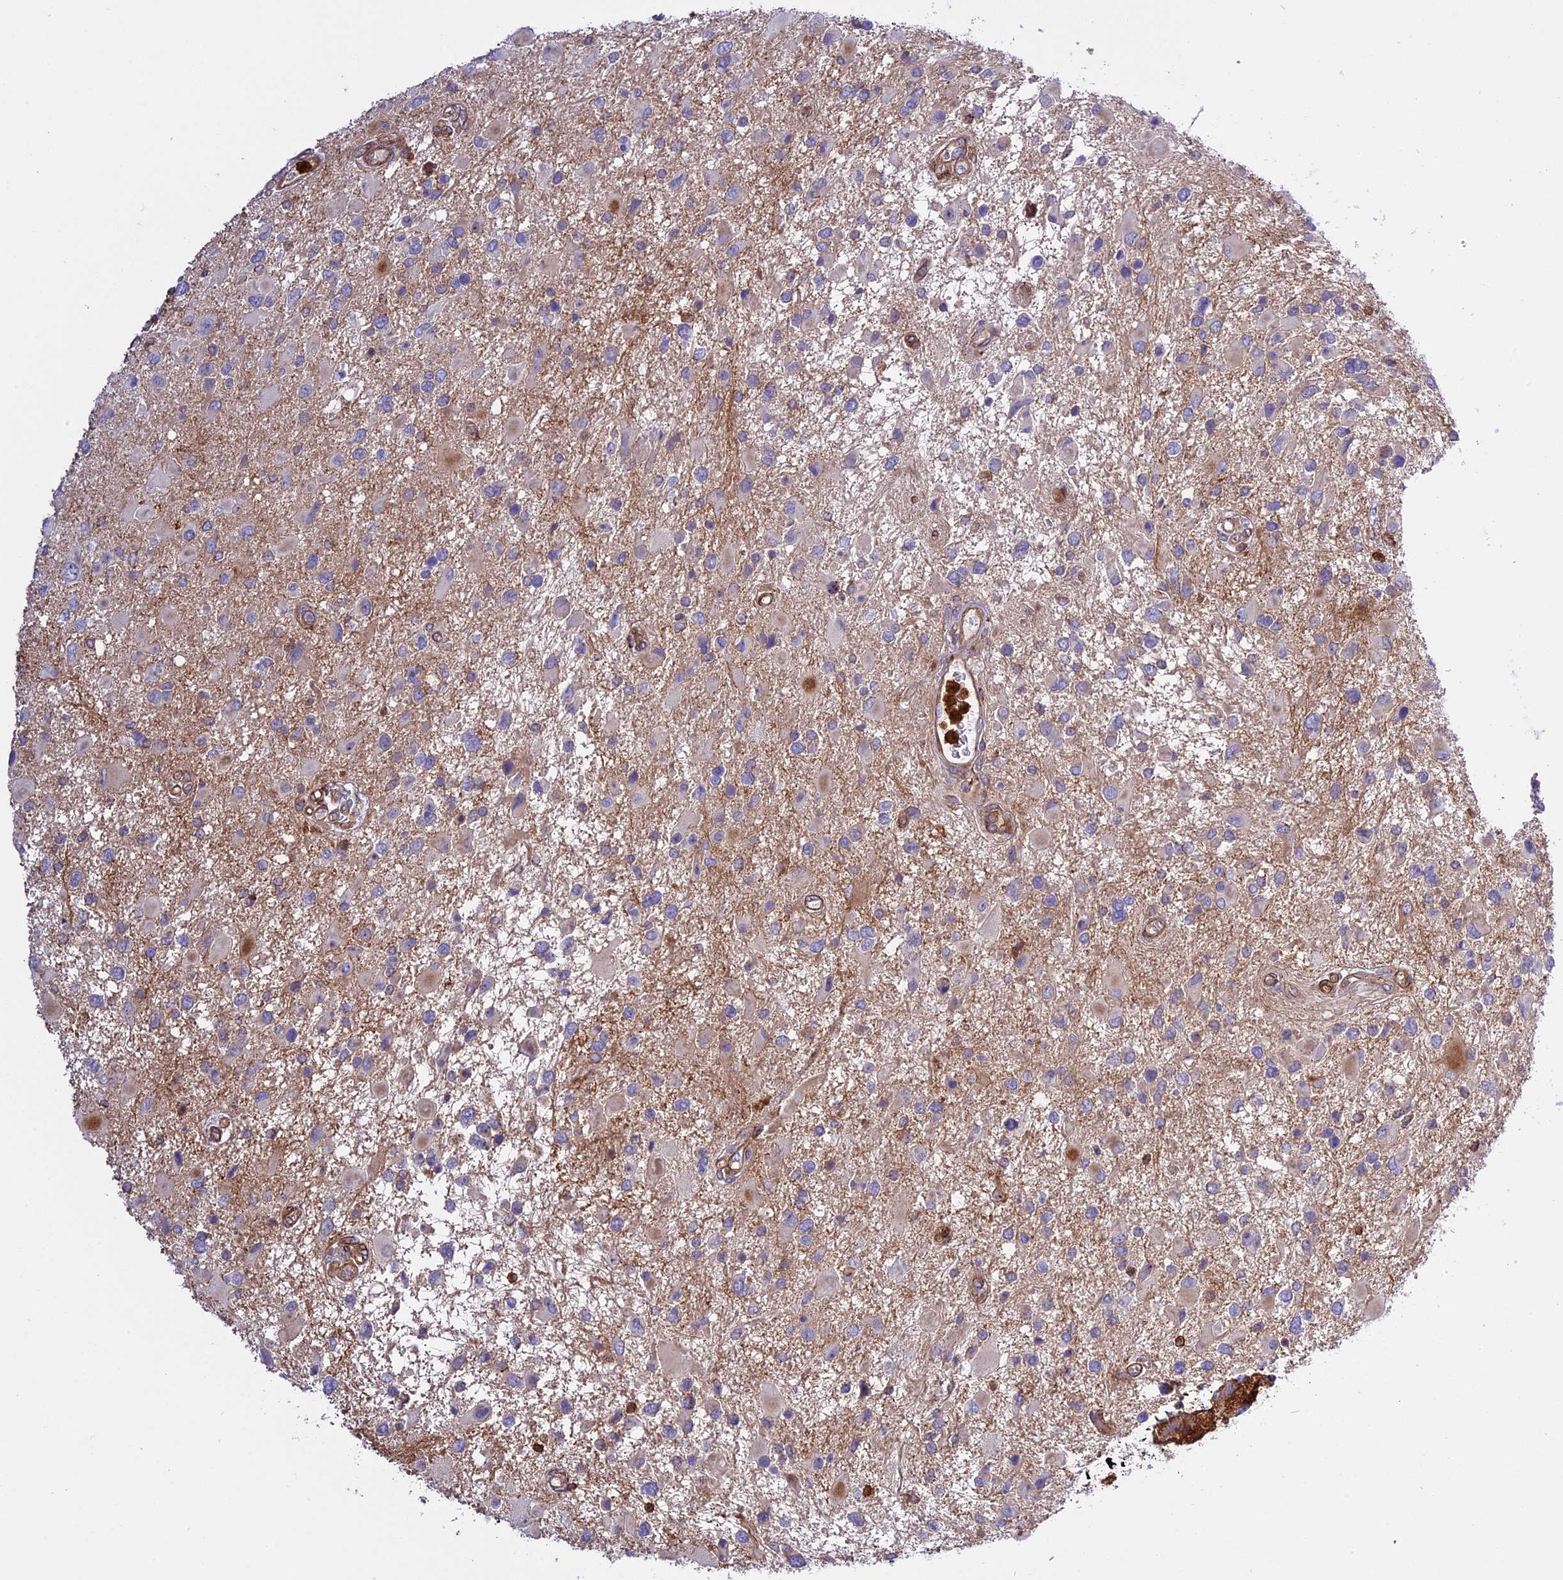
{"staining": {"intensity": "weak", "quantity": "<25%", "location": "cytoplasmic/membranous"}, "tissue": "glioma", "cell_type": "Tumor cells", "image_type": "cancer", "snomed": [{"axis": "morphology", "description": "Glioma, malignant, High grade"}, {"axis": "topography", "description": "Brain"}], "caption": "A micrograph of human high-grade glioma (malignant) is negative for staining in tumor cells.", "gene": "CD99L2", "patient": {"sex": "male", "age": 53}}